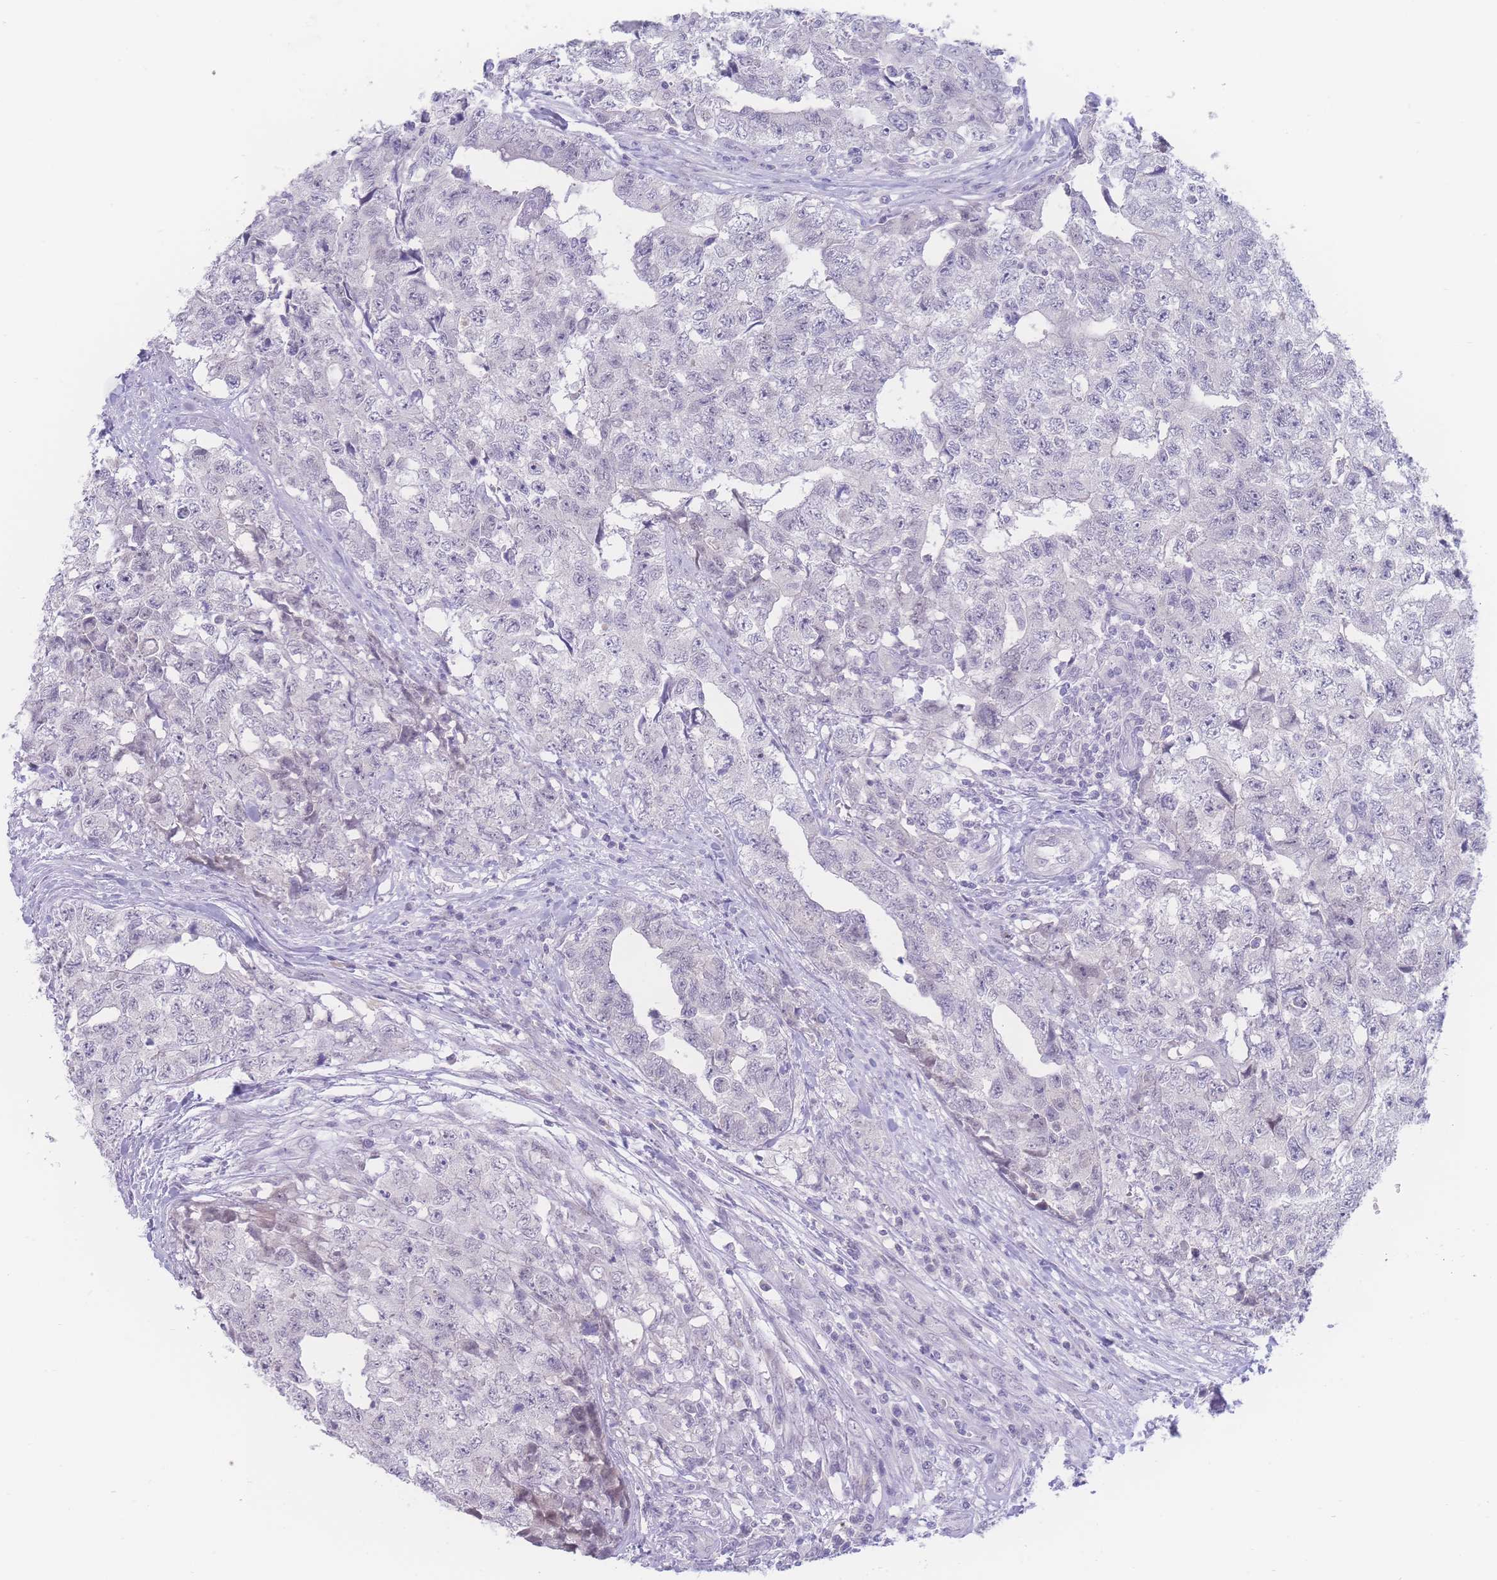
{"staining": {"intensity": "negative", "quantity": "none", "location": "none"}, "tissue": "testis cancer", "cell_type": "Tumor cells", "image_type": "cancer", "snomed": [{"axis": "morphology", "description": "Carcinoma, Embryonal, NOS"}, {"axis": "topography", "description": "Testis"}], "caption": "Immunohistochemistry micrograph of human embryonal carcinoma (testis) stained for a protein (brown), which exhibits no staining in tumor cells. (DAB immunohistochemistry, high magnification).", "gene": "PRSS22", "patient": {"sex": "male", "age": 31}}